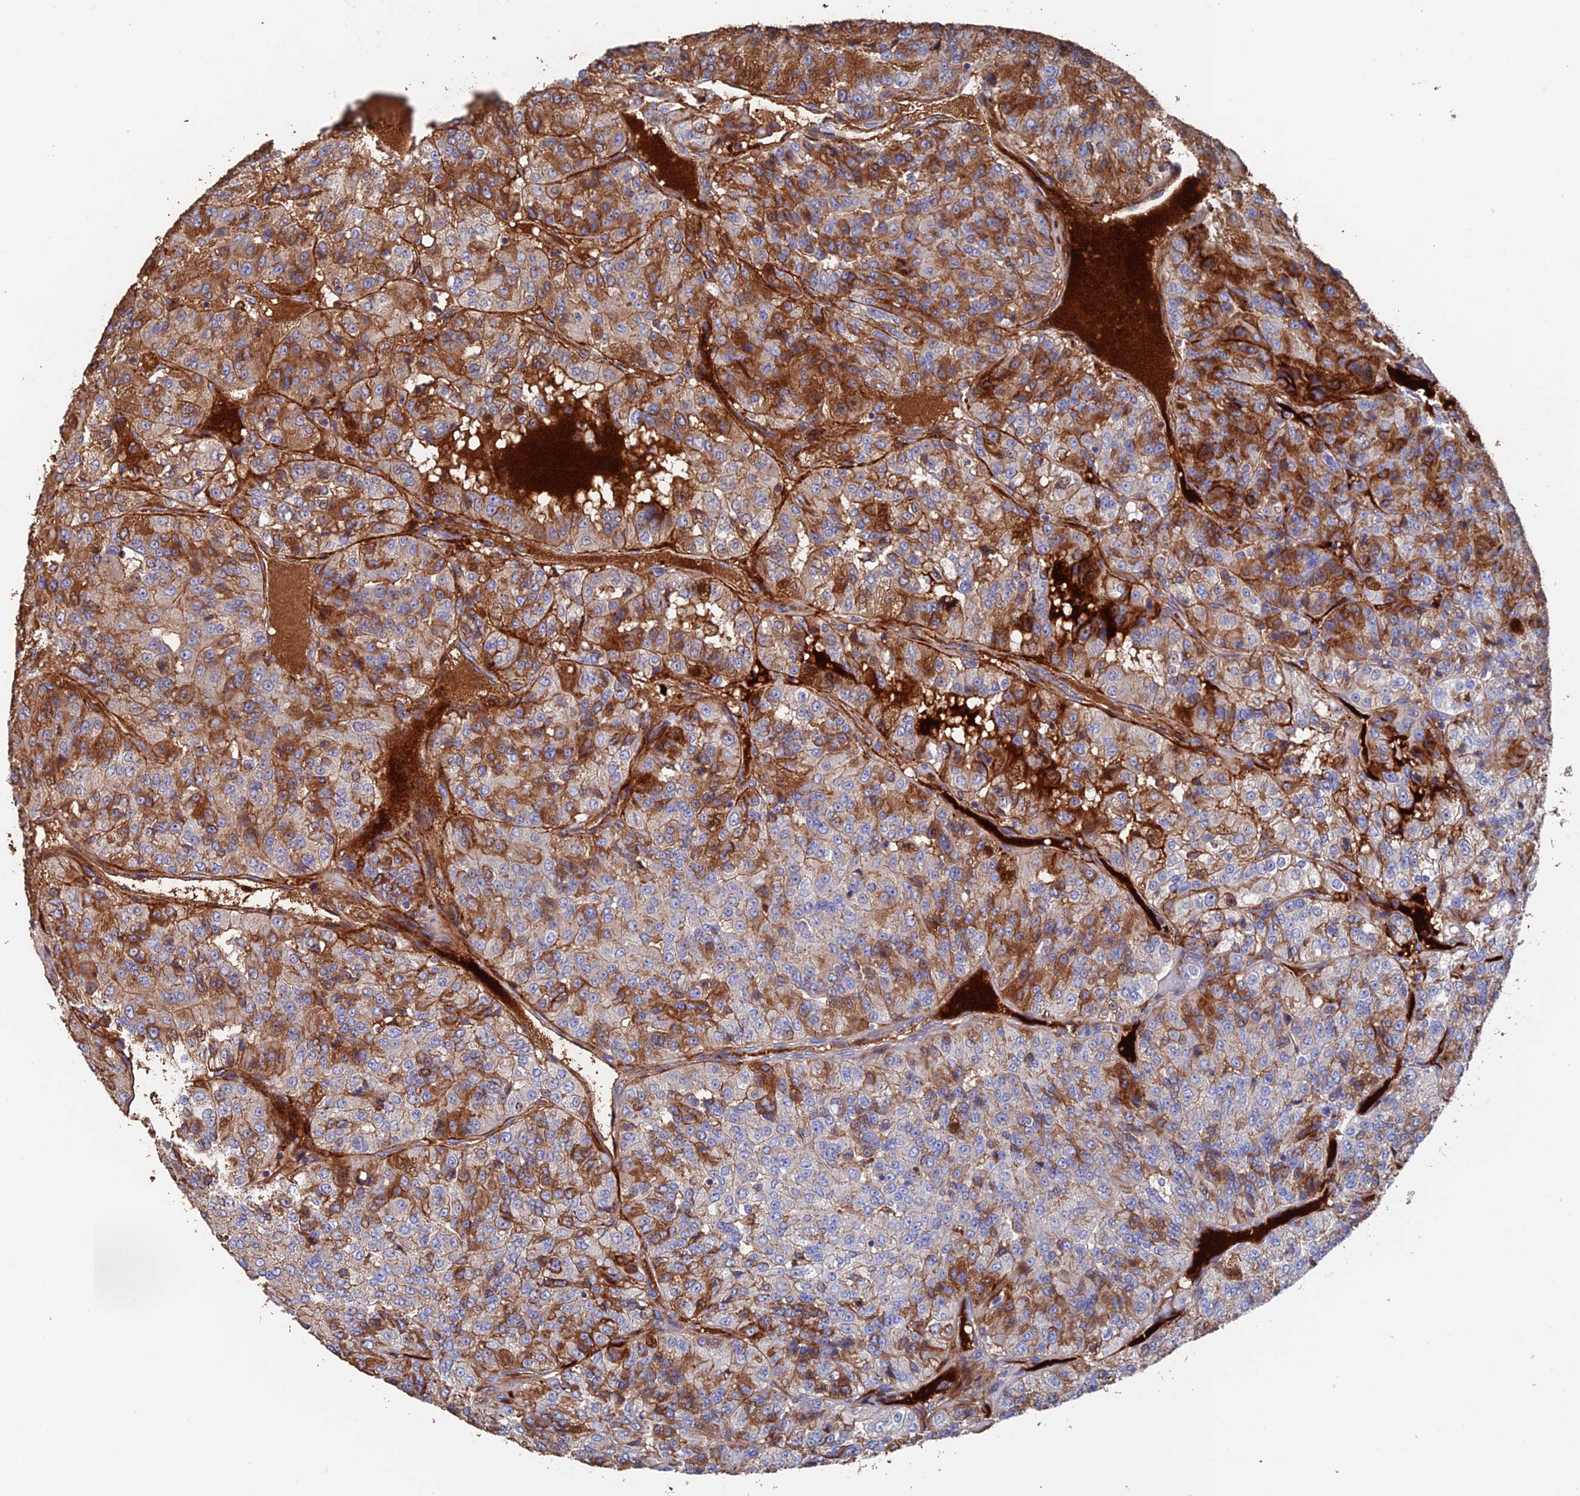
{"staining": {"intensity": "strong", "quantity": "25%-75%", "location": "cytoplasmic/membranous"}, "tissue": "renal cancer", "cell_type": "Tumor cells", "image_type": "cancer", "snomed": [{"axis": "morphology", "description": "Adenocarcinoma, NOS"}, {"axis": "topography", "description": "Kidney"}], "caption": "High-power microscopy captured an immunohistochemistry image of adenocarcinoma (renal), revealing strong cytoplasmic/membranous expression in about 25%-75% of tumor cells.", "gene": "HPF1", "patient": {"sex": "female", "age": 63}}